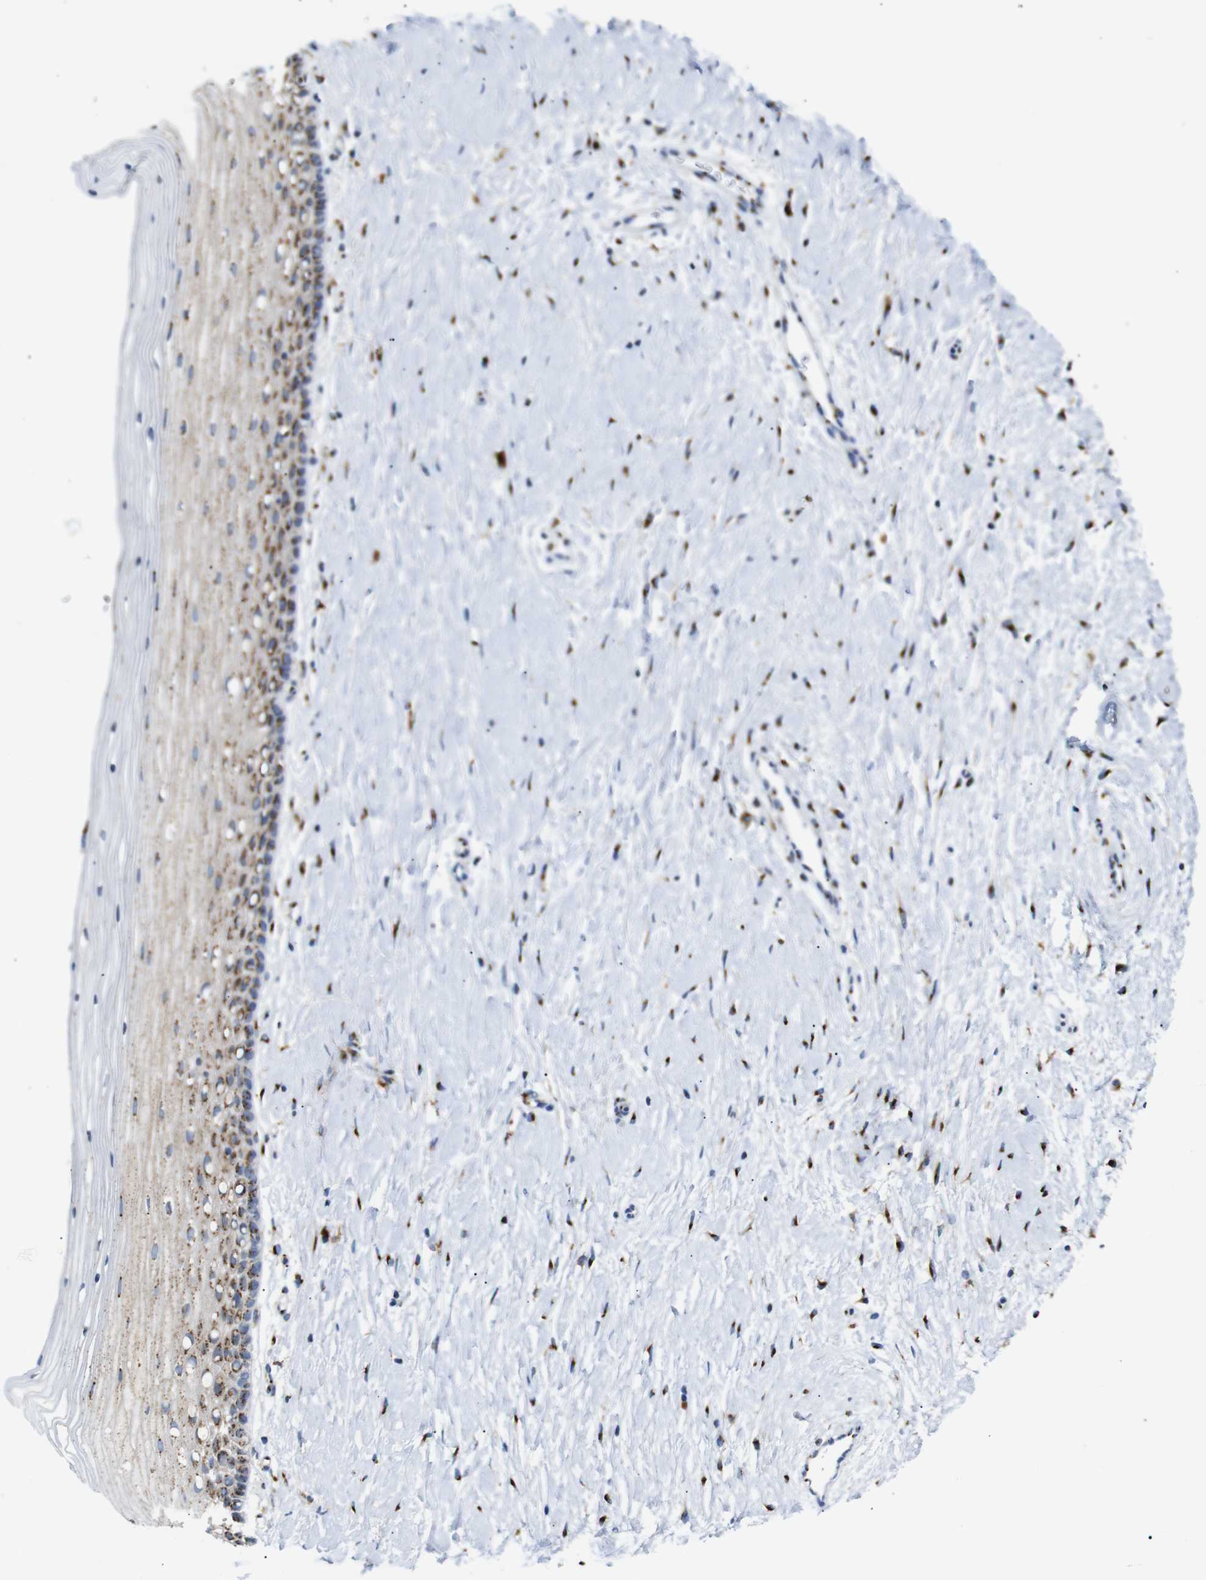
{"staining": {"intensity": "moderate", "quantity": ">75%", "location": "cytoplasmic/membranous"}, "tissue": "cervix", "cell_type": "Glandular cells", "image_type": "normal", "snomed": [{"axis": "morphology", "description": "Normal tissue, NOS"}, {"axis": "topography", "description": "Cervix"}], "caption": "A medium amount of moderate cytoplasmic/membranous positivity is identified in approximately >75% of glandular cells in unremarkable cervix.", "gene": "TGOLN2", "patient": {"sex": "female", "age": 39}}